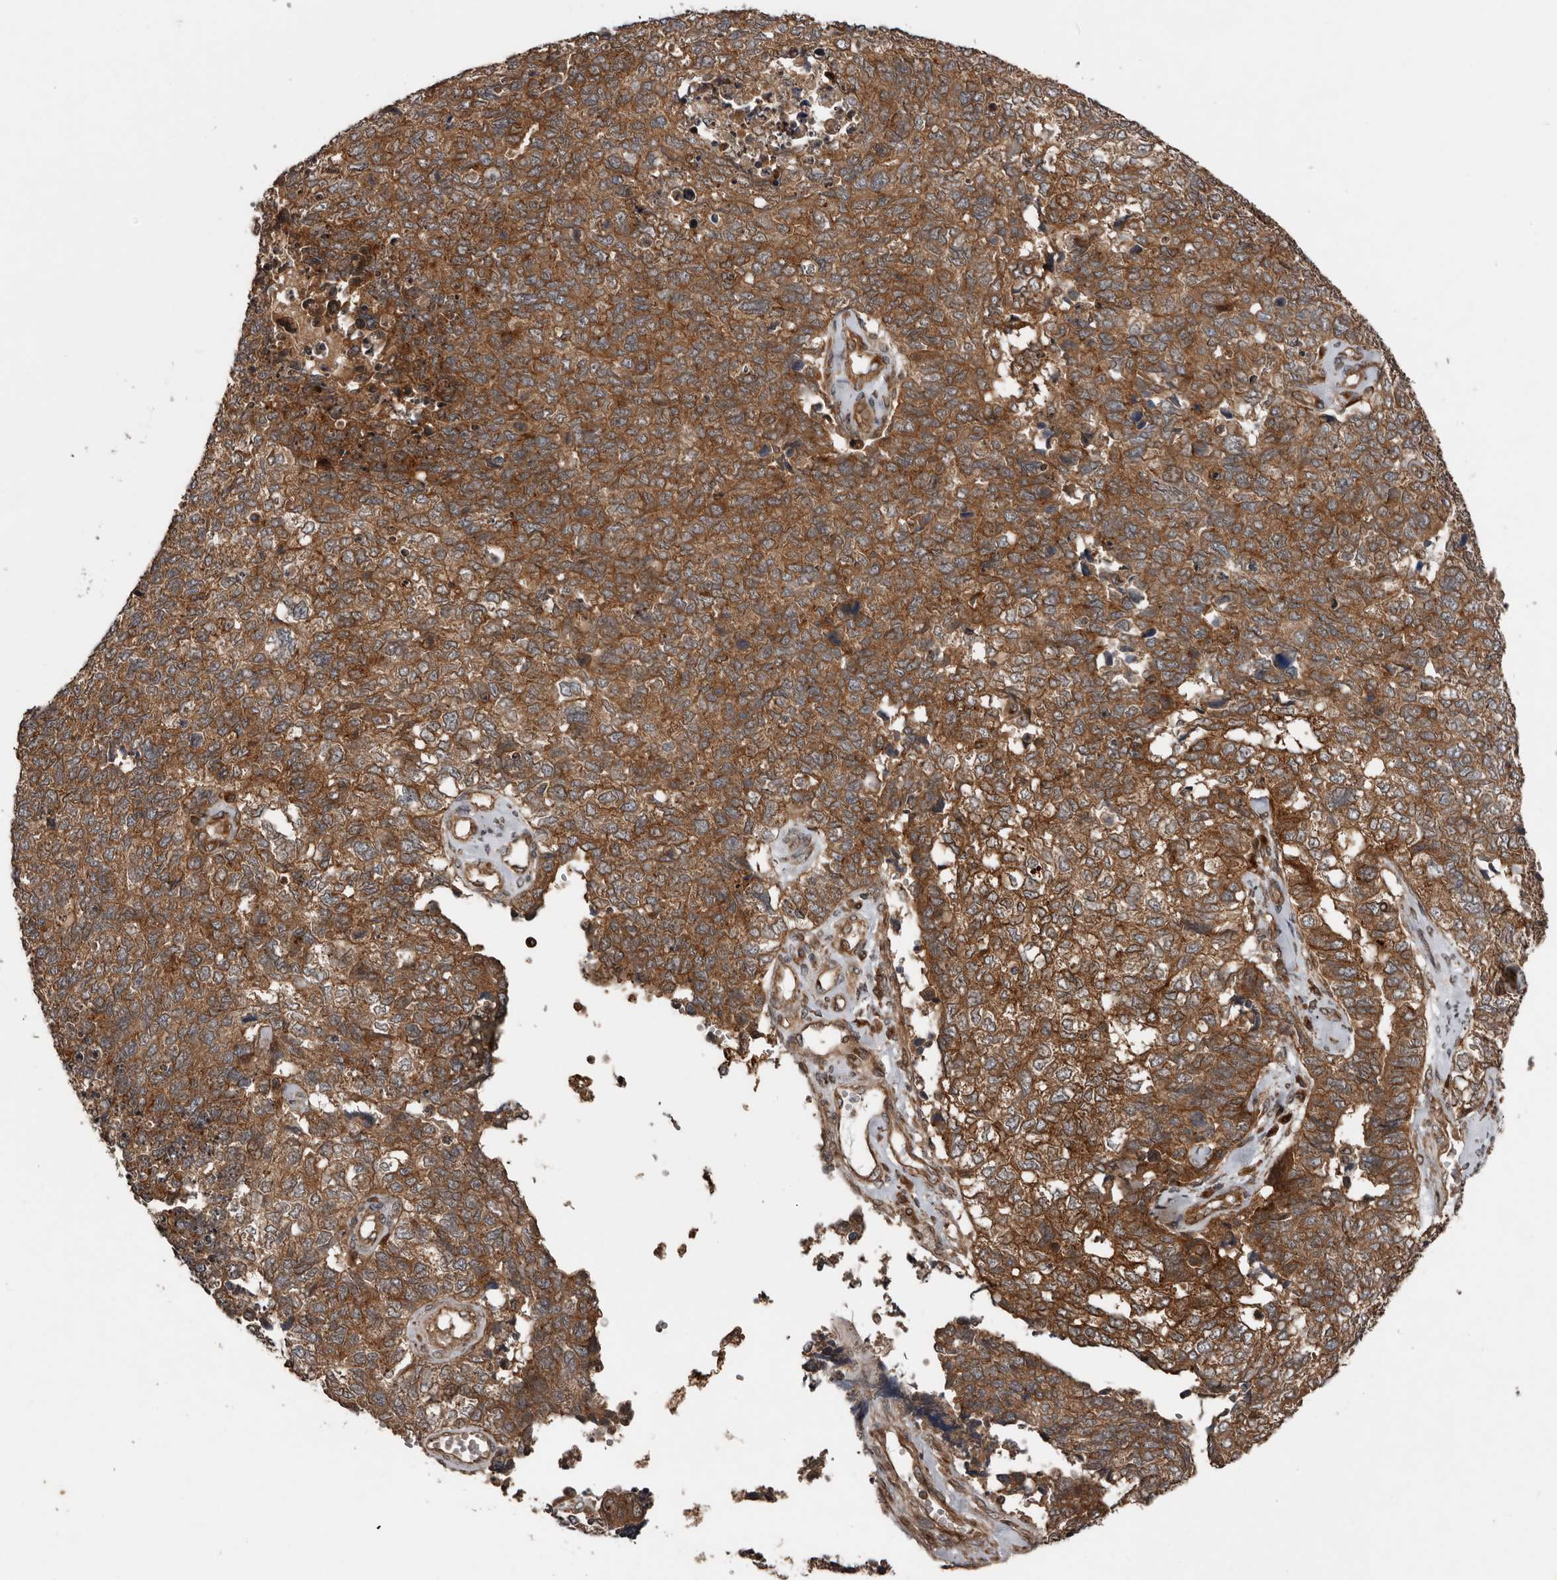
{"staining": {"intensity": "moderate", "quantity": ">75%", "location": "cytoplasmic/membranous"}, "tissue": "cervical cancer", "cell_type": "Tumor cells", "image_type": "cancer", "snomed": [{"axis": "morphology", "description": "Squamous cell carcinoma, NOS"}, {"axis": "topography", "description": "Cervix"}], "caption": "About >75% of tumor cells in human cervical cancer exhibit moderate cytoplasmic/membranous protein expression as visualized by brown immunohistochemical staining.", "gene": "CCDC190", "patient": {"sex": "female", "age": 63}}